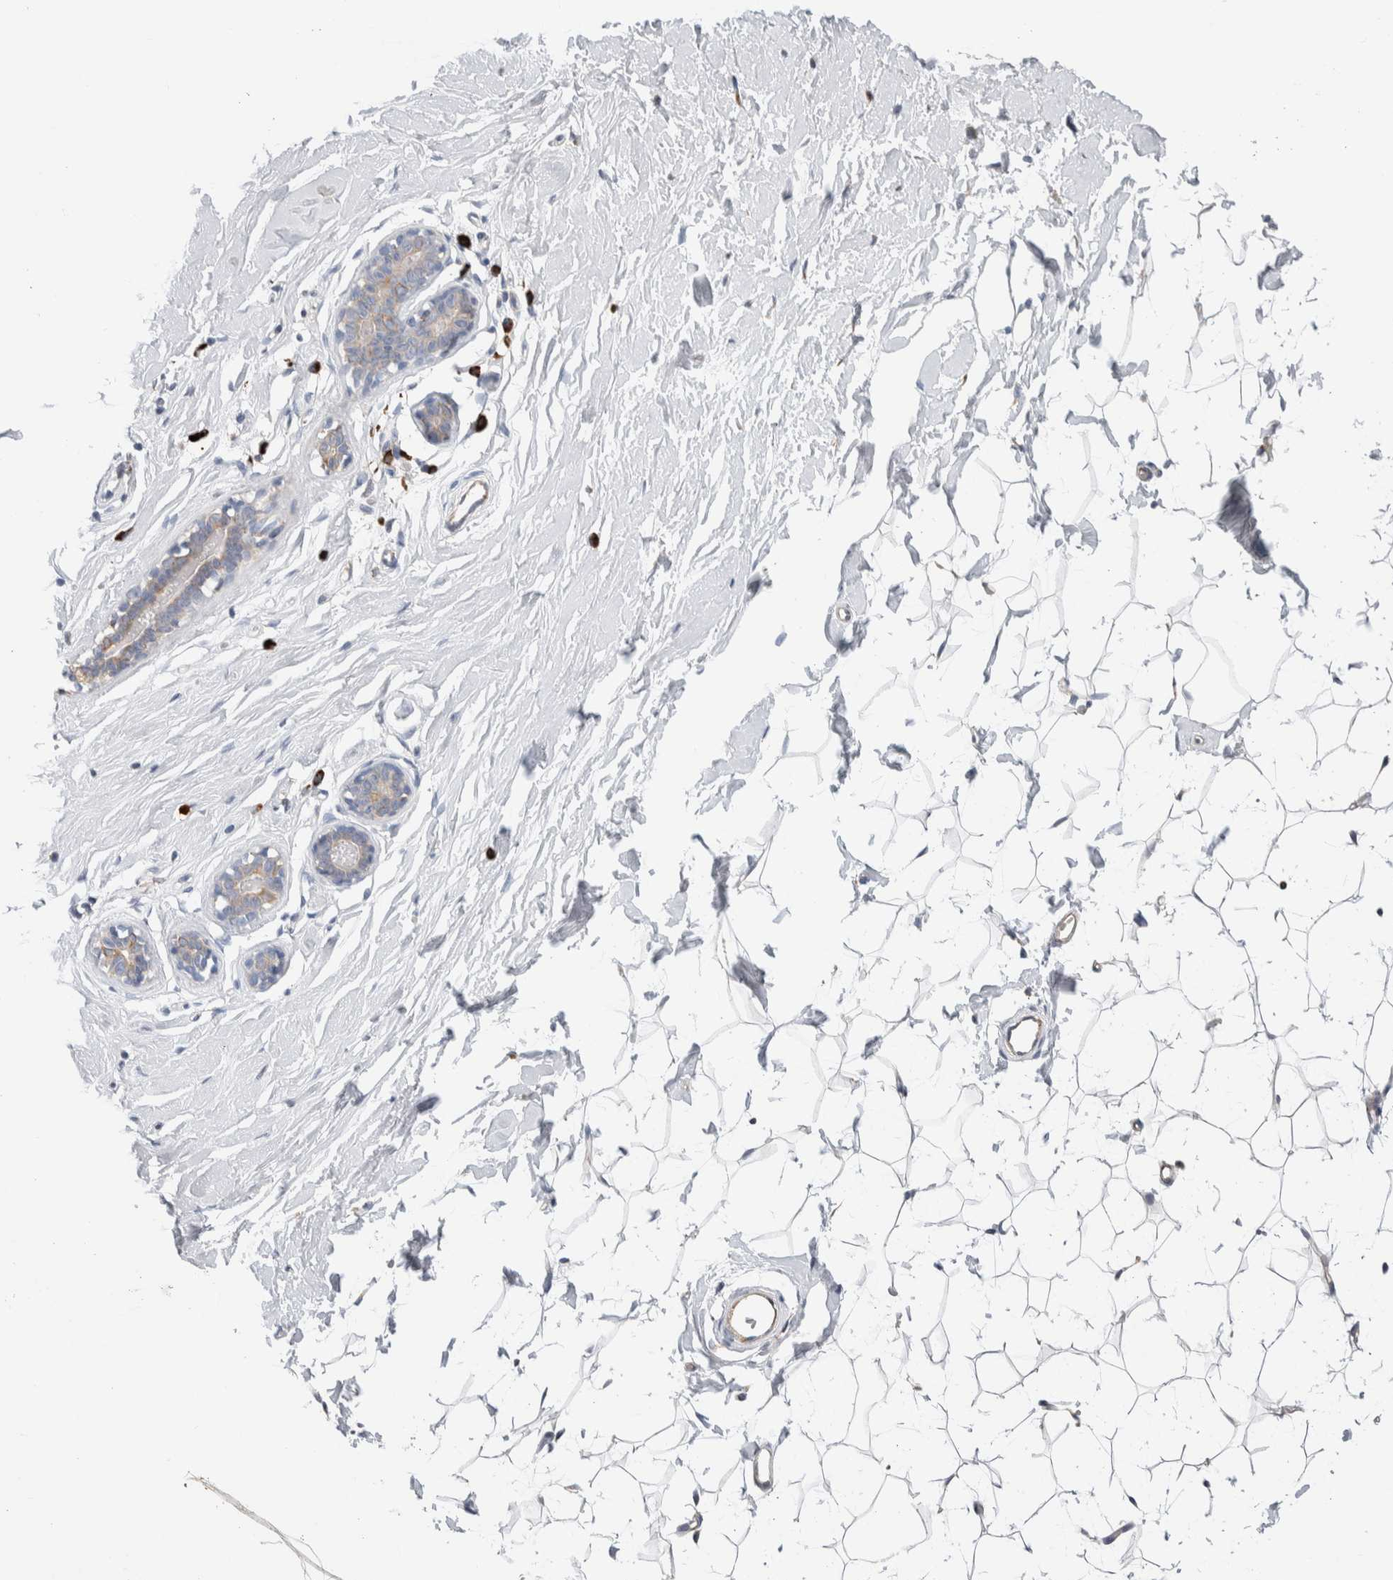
{"staining": {"intensity": "negative", "quantity": "none", "location": "none"}, "tissue": "breast", "cell_type": "Adipocytes", "image_type": "normal", "snomed": [{"axis": "morphology", "description": "Normal tissue, NOS"}, {"axis": "topography", "description": "Breast"}], "caption": "This is a histopathology image of immunohistochemistry (IHC) staining of normal breast, which shows no positivity in adipocytes. The staining was performed using DAB to visualize the protein expression in brown, while the nuclei were stained in blue with hematoxylin (Magnification: 20x).", "gene": "ENGASE", "patient": {"sex": "female", "age": 23}}